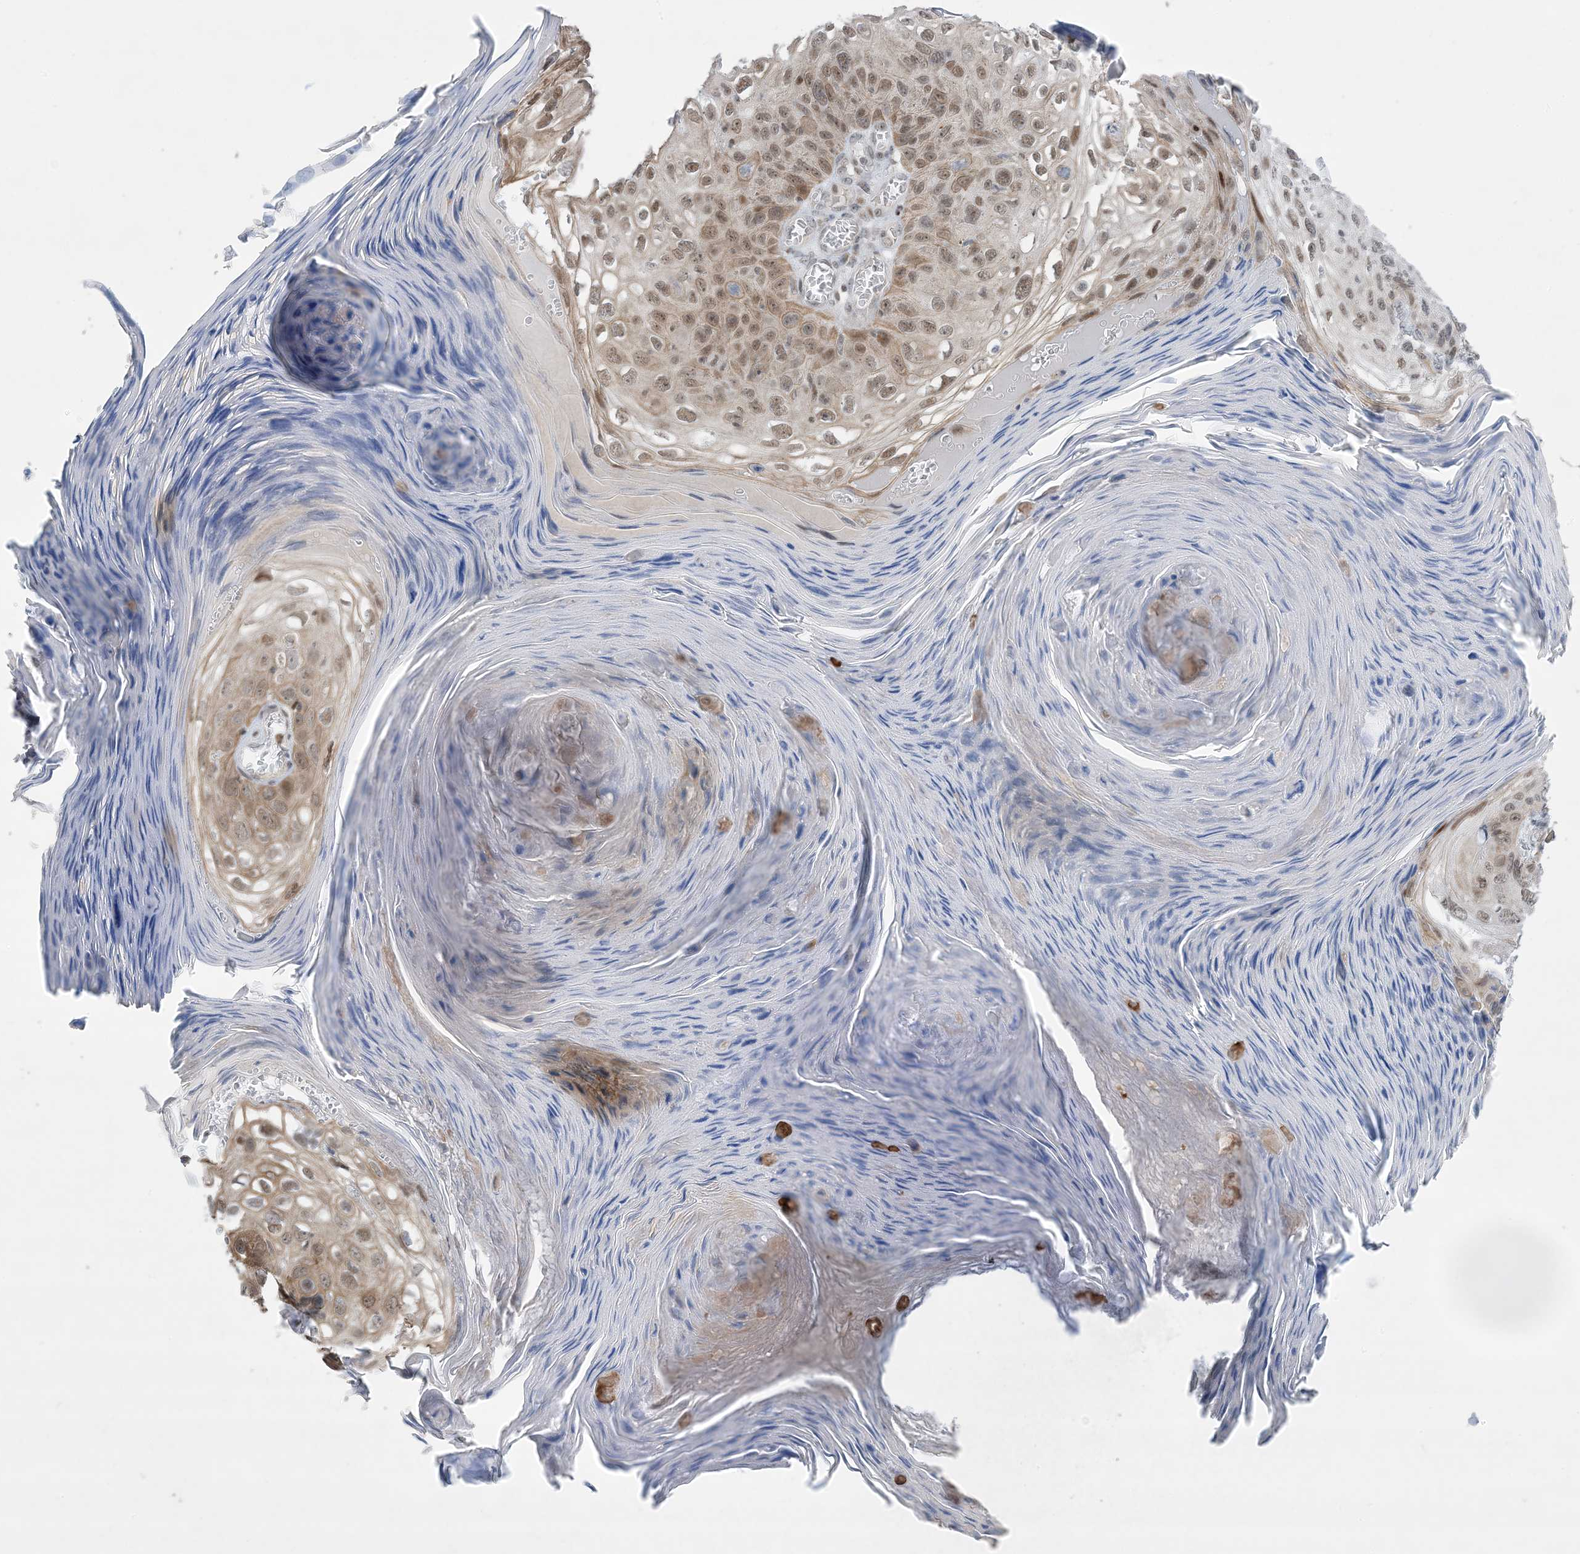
{"staining": {"intensity": "moderate", "quantity": ">75%", "location": "cytoplasmic/membranous,nuclear"}, "tissue": "skin cancer", "cell_type": "Tumor cells", "image_type": "cancer", "snomed": [{"axis": "morphology", "description": "Squamous cell carcinoma, NOS"}, {"axis": "topography", "description": "Skin"}], "caption": "DAB immunohistochemical staining of human squamous cell carcinoma (skin) reveals moderate cytoplasmic/membranous and nuclear protein staining in approximately >75% of tumor cells. Immunohistochemistry stains the protein in brown and the nuclei are stained blue.", "gene": "TFPT", "patient": {"sex": "female", "age": 90}}